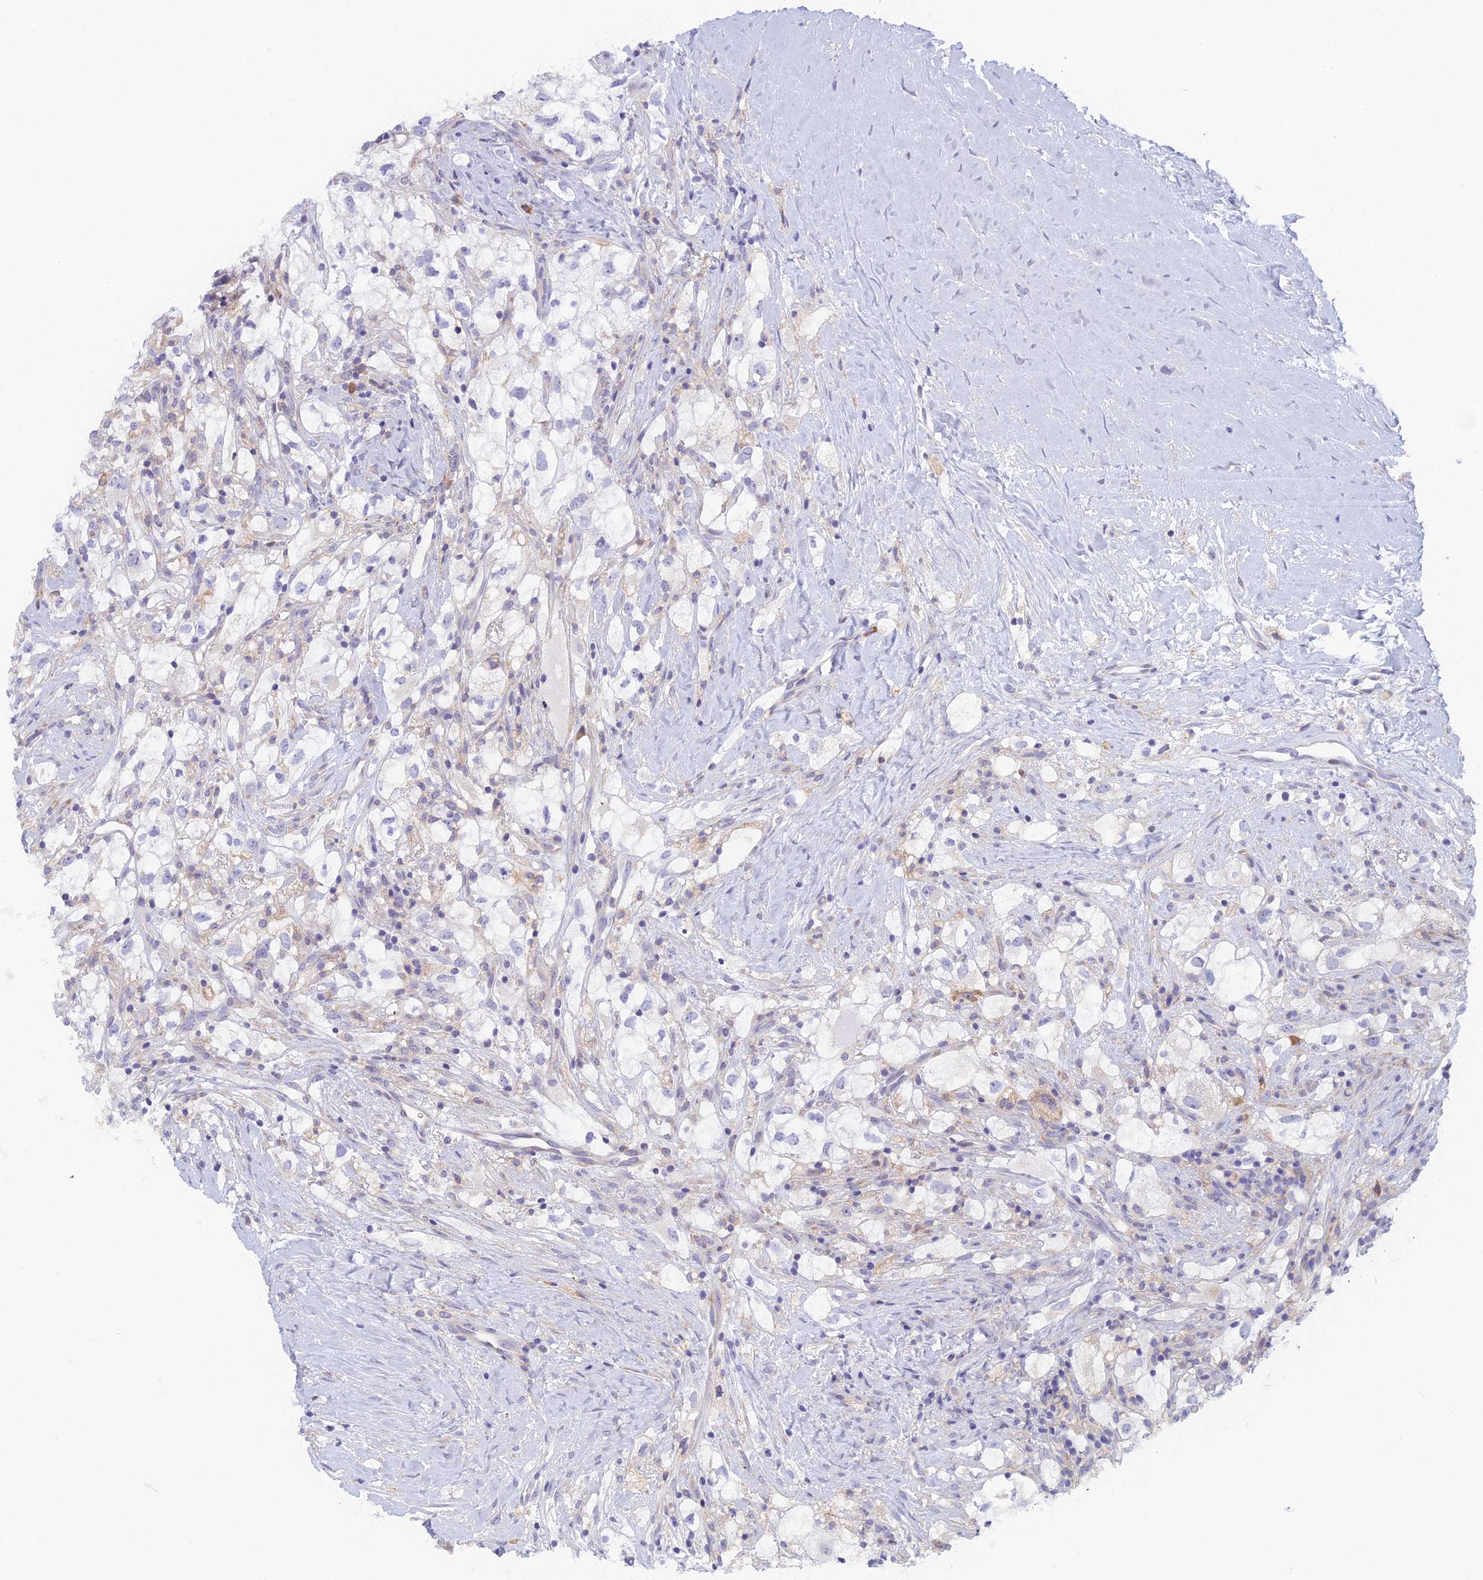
{"staining": {"intensity": "negative", "quantity": "none", "location": "none"}, "tissue": "renal cancer", "cell_type": "Tumor cells", "image_type": "cancer", "snomed": [{"axis": "morphology", "description": "Adenocarcinoma, NOS"}, {"axis": "topography", "description": "Kidney"}], "caption": "A photomicrograph of human renal adenocarcinoma is negative for staining in tumor cells.", "gene": "DDX51", "patient": {"sex": "male", "age": 59}}